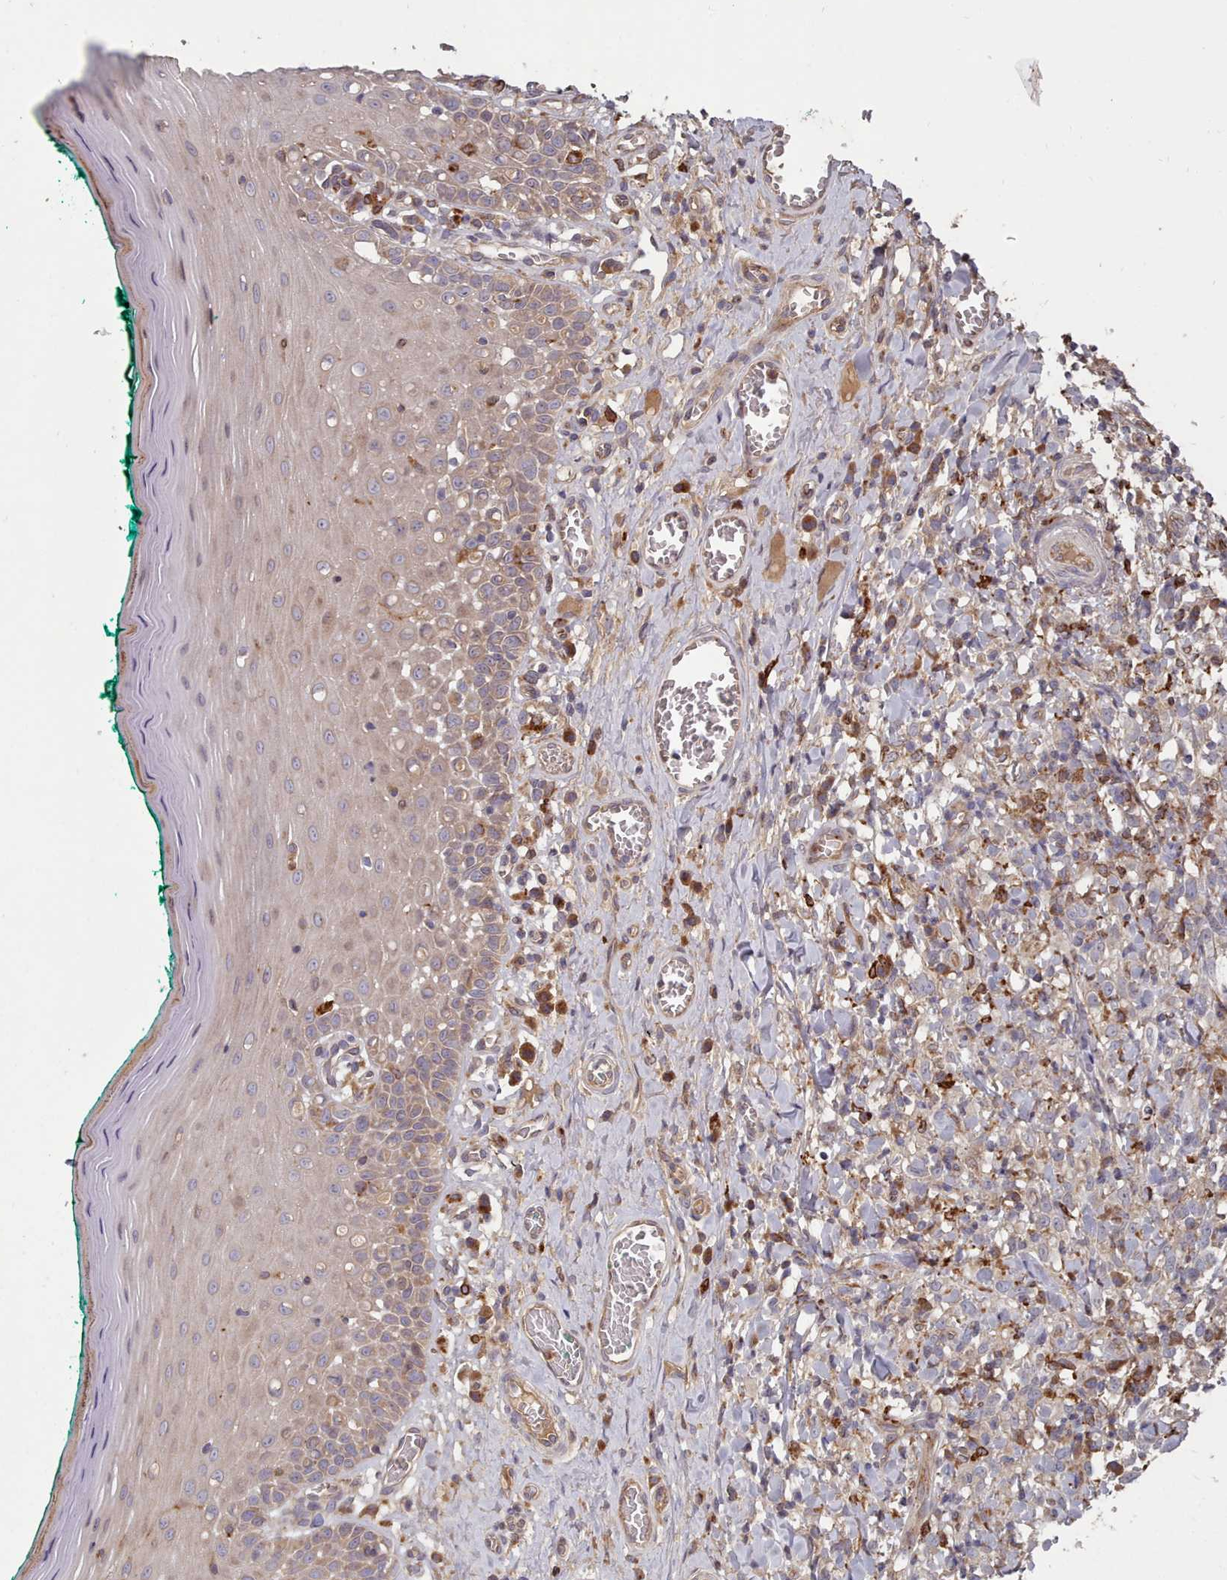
{"staining": {"intensity": "weak", "quantity": ">75%", "location": "cytoplasmic/membranous"}, "tissue": "oral mucosa", "cell_type": "Squamous epithelial cells", "image_type": "normal", "snomed": [{"axis": "morphology", "description": "Normal tissue, NOS"}, {"axis": "topography", "description": "Oral tissue"}], "caption": "Immunohistochemistry of benign oral mucosa shows low levels of weak cytoplasmic/membranous expression in approximately >75% of squamous epithelial cells. The protein of interest is shown in brown color, while the nuclei are stained blue.", "gene": "THSD7B", "patient": {"sex": "female", "age": 83}}